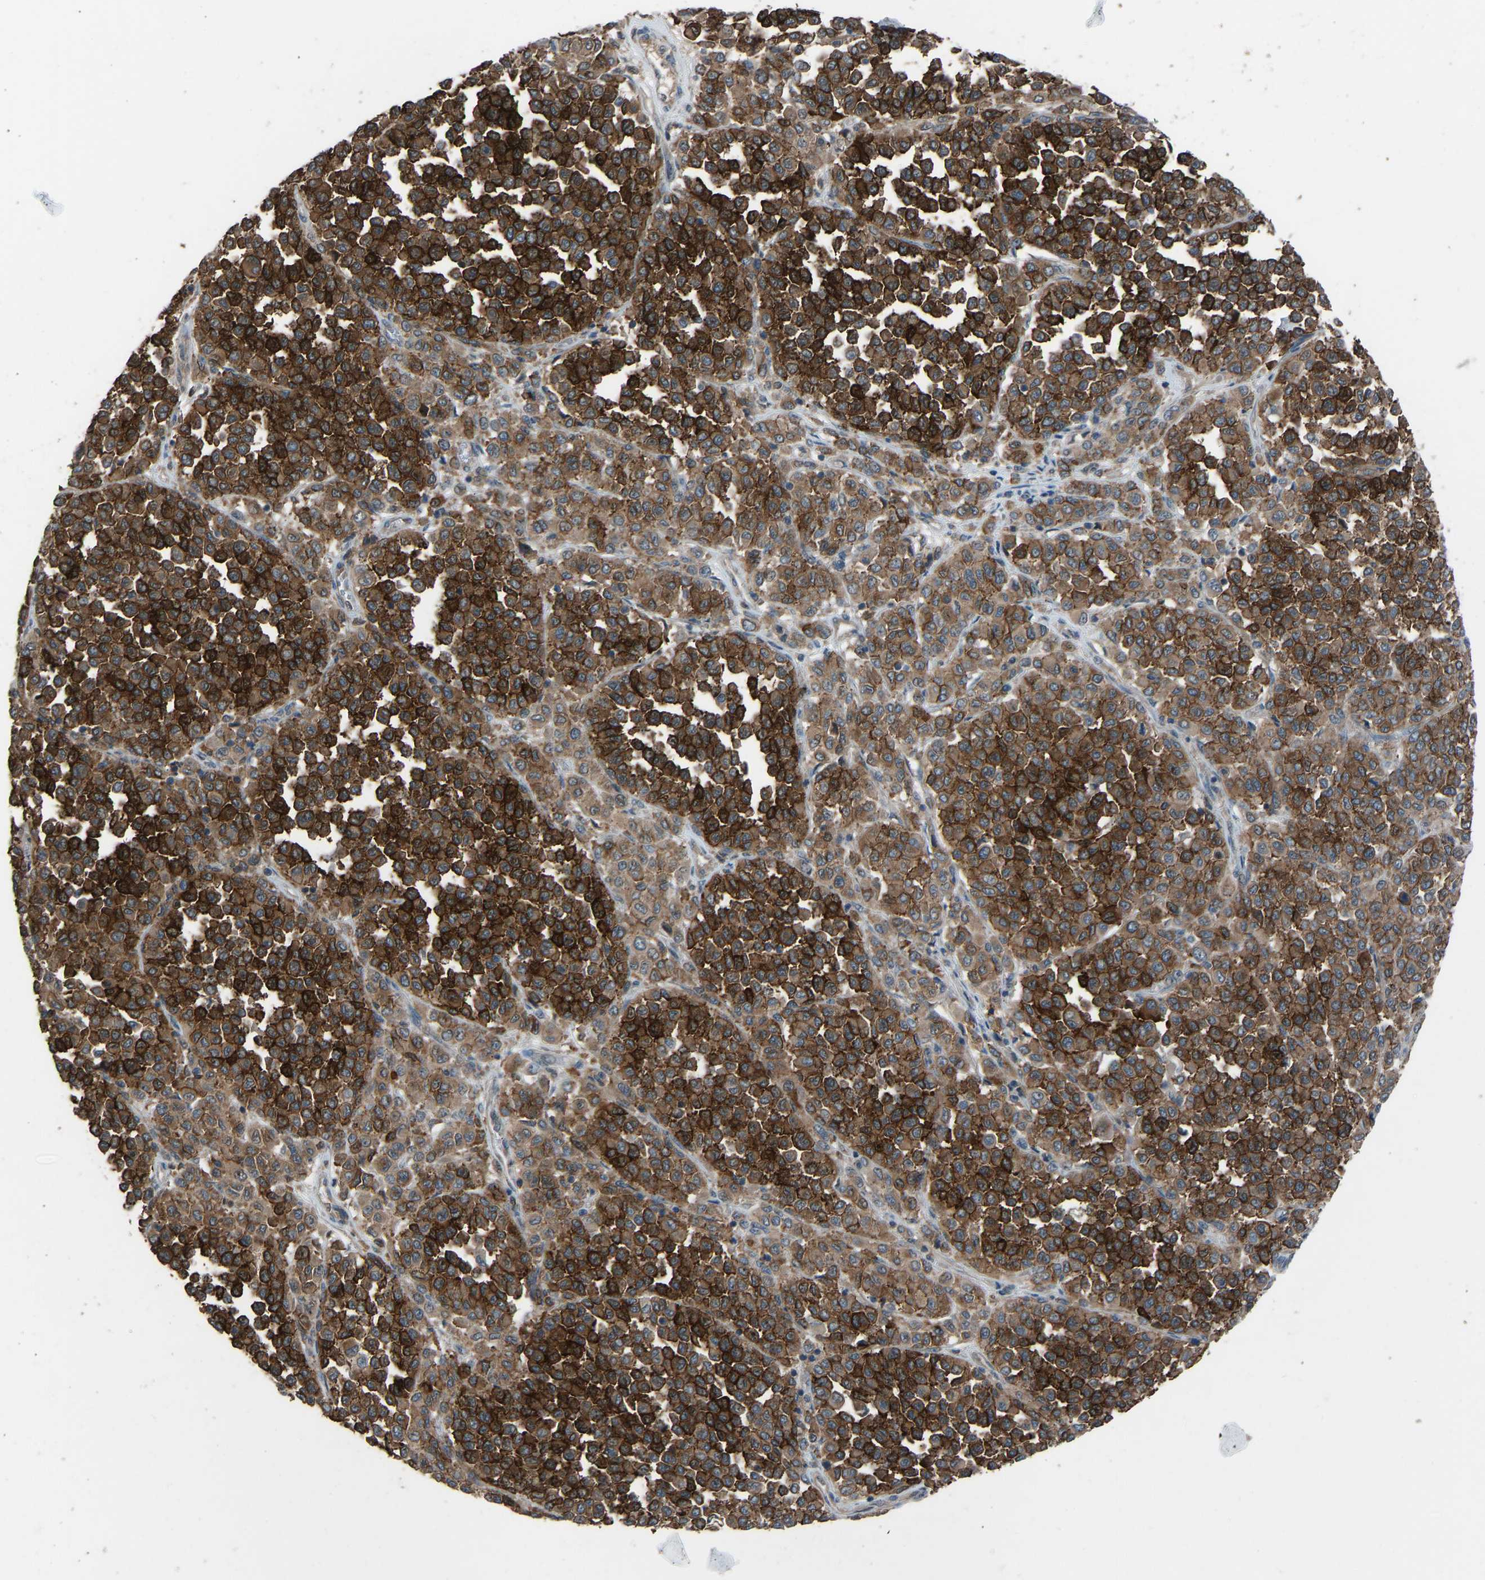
{"staining": {"intensity": "strong", "quantity": ">75%", "location": "cytoplasmic/membranous"}, "tissue": "melanoma", "cell_type": "Tumor cells", "image_type": "cancer", "snomed": [{"axis": "morphology", "description": "Malignant melanoma, Metastatic site"}, {"axis": "topography", "description": "Pancreas"}], "caption": "Melanoma stained for a protein exhibits strong cytoplasmic/membranous positivity in tumor cells.", "gene": "SLC43A1", "patient": {"sex": "female", "age": 30}}